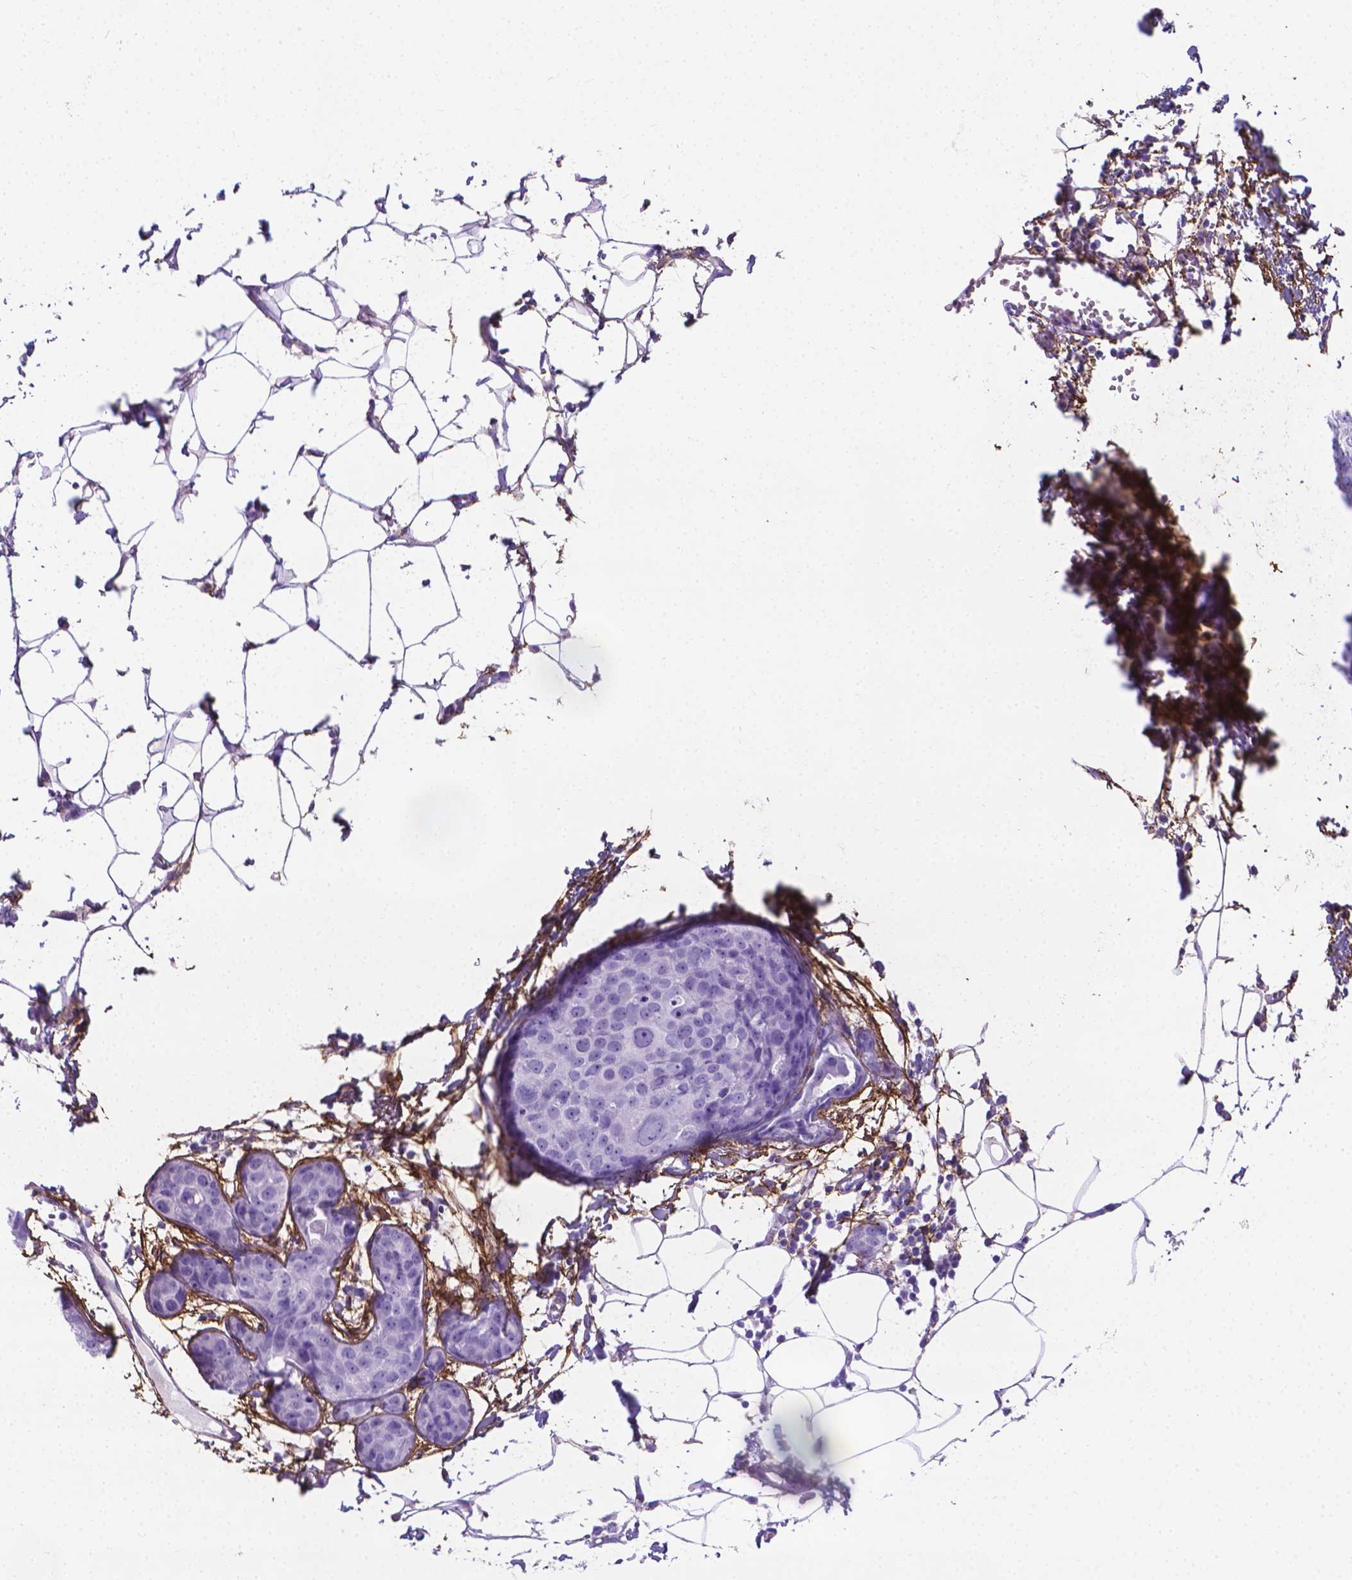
{"staining": {"intensity": "negative", "quantity": "none", "location": "none"}, "tissue": "breast cancer", "cell_type": "Tumor cells", "image_type": "cancer", "snomed": [{"axis": "morphology", "description": "Duct carcinoma"}, {"axis": "topography", "description": "Breast"}], "caption": "Tumor cells are negative for brown protein staining in invasive ductal carcinoma (breast). Brightfield microscopy of IHC stained with DAB (brown) and hematoxylin (blue), captured at high magnification.", "gene": "MFAP2", "patient": {"sex": "female", "age": 38}}